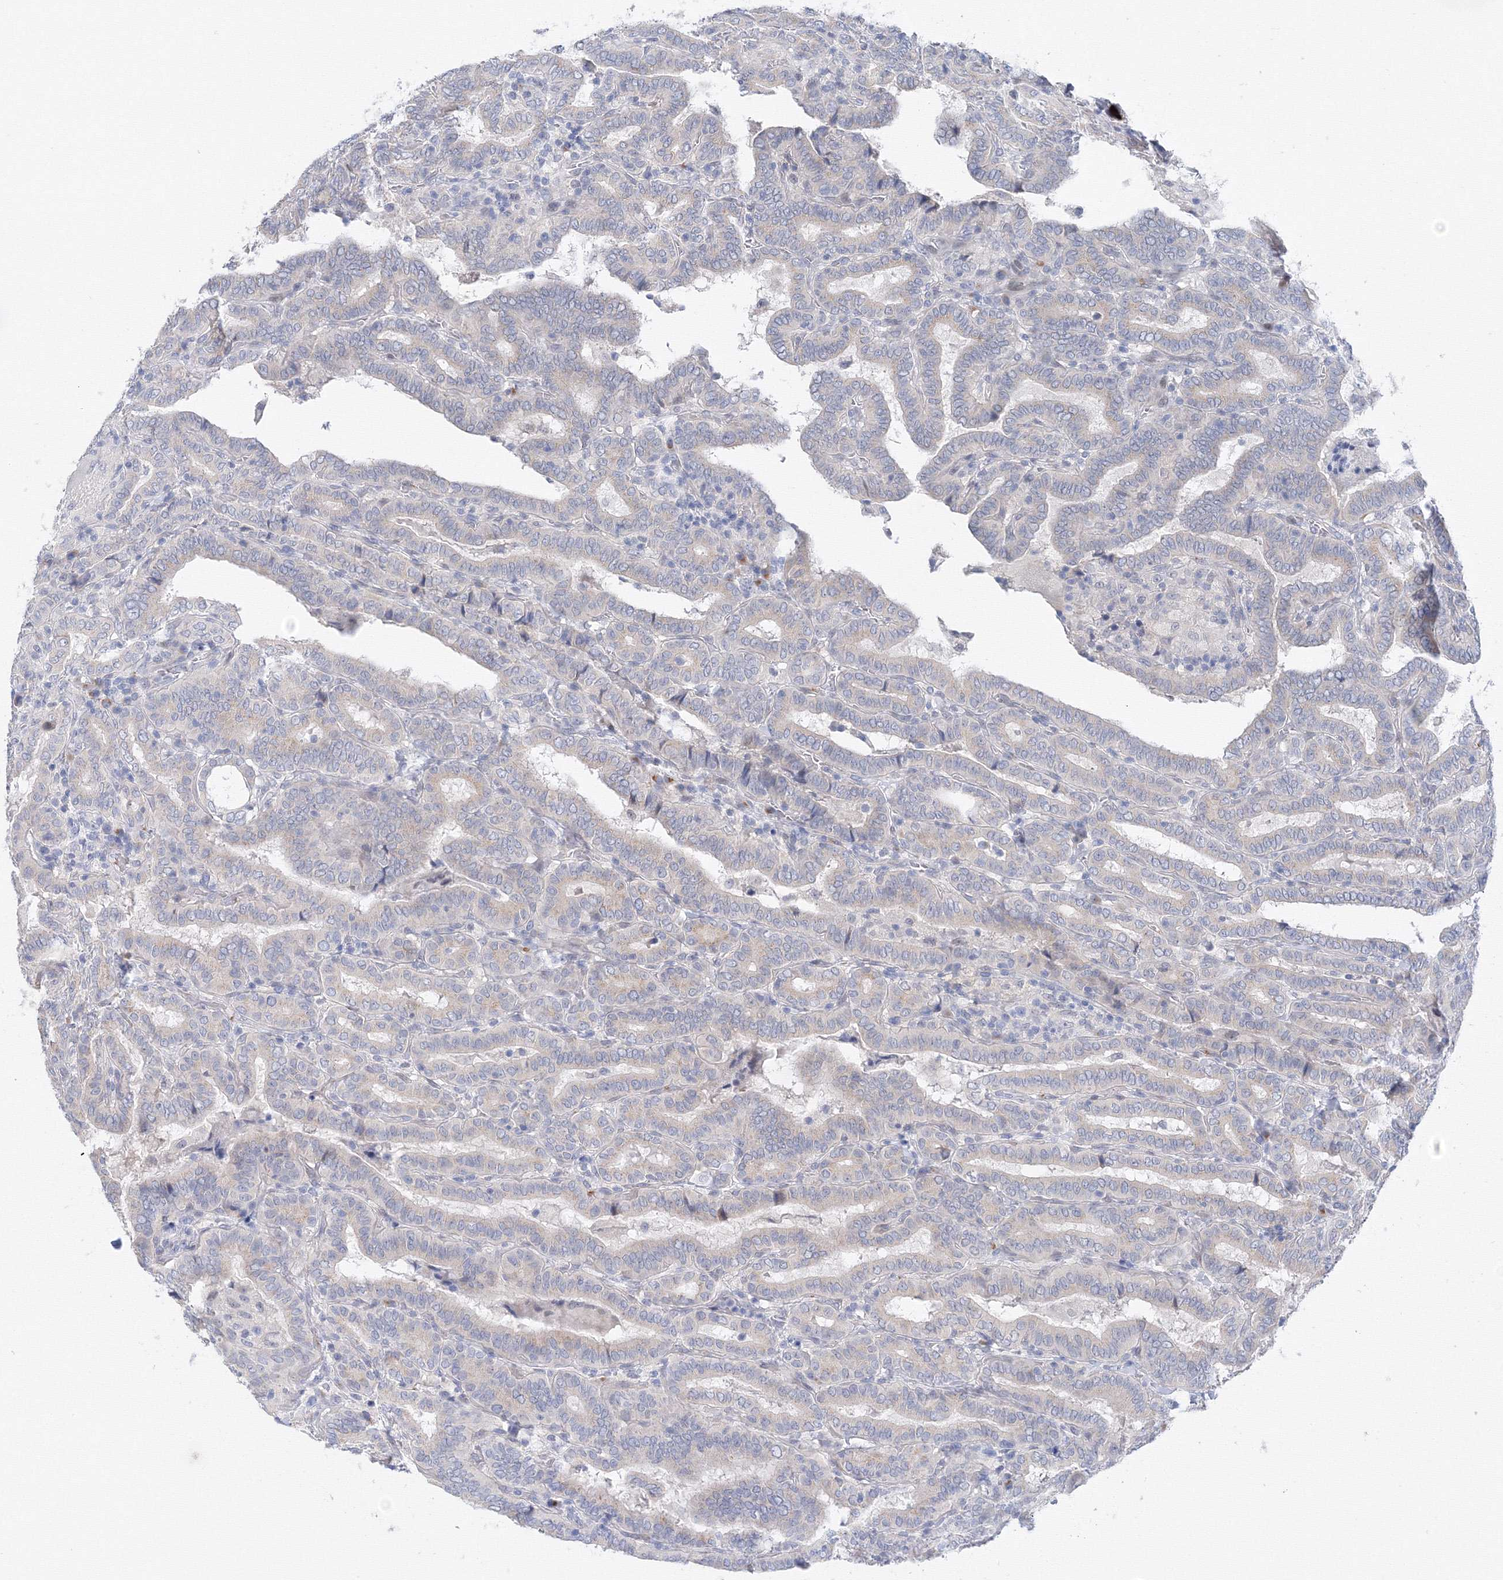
{"staining": {"intensity": "negative", "quantity": "none", "location": "none"}, "tissue": "thyroid cancer", "cell_type": "Tumor cells", "image_type": "cancer", "snomed": [{"axis": "morphology", "description": "Papillary adenocarcinoma, NOS"}, {"axis": "topography", "description": "Thyroid gland"}], "caption": "A high-resolution histopathology image shows immunohistochemistry (IHC) staining of thyroid papillary adenocarcinoma, which demonstrates no significant expression in tumor cells.", "gene": "TAMM41", "patient": {"sex": "female", "age": 72}}